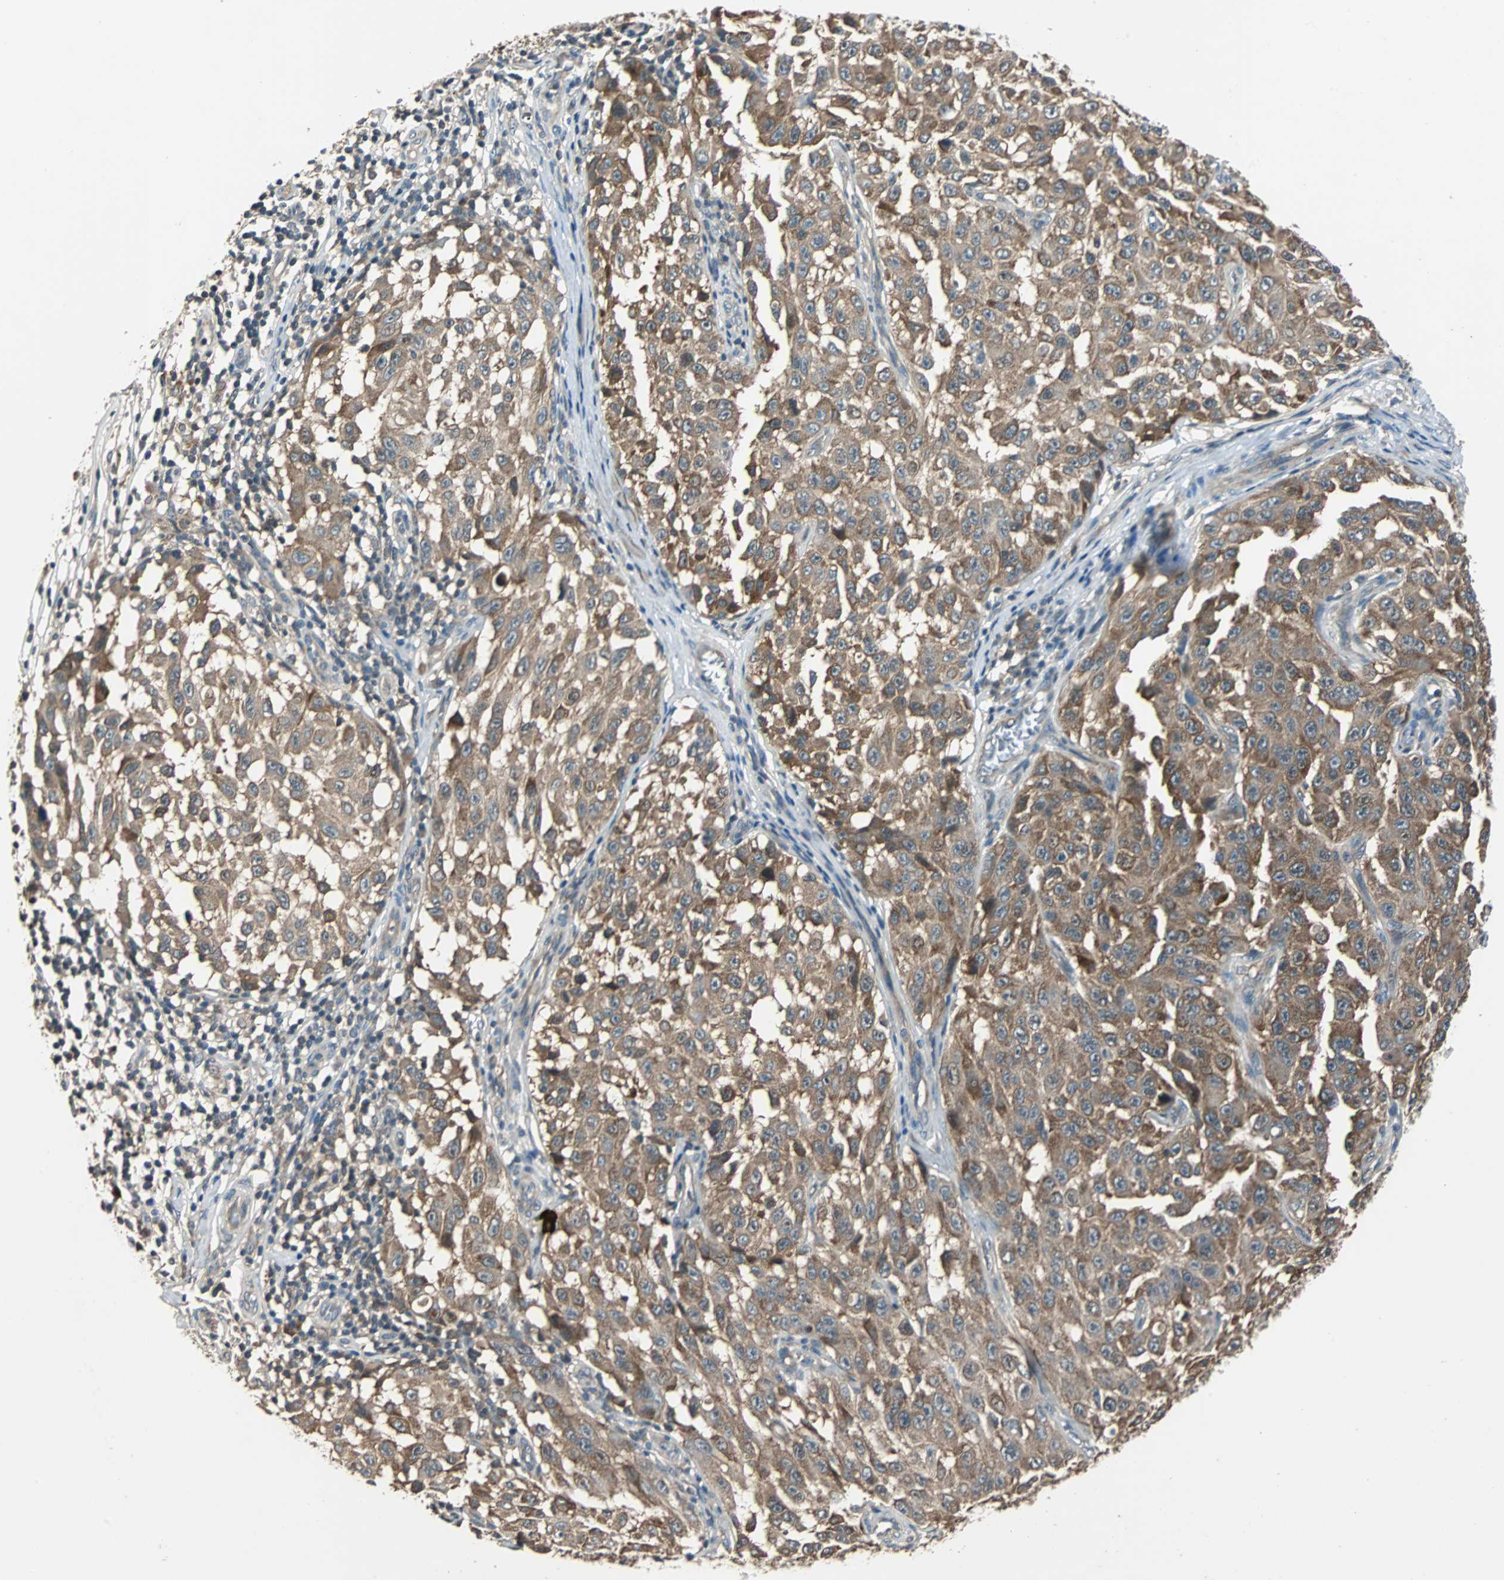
{"staining": {"intensity": "moderate", "quantity": ">75%", "location": "cytoplasmic/membranous"}, "tissue": "melanoma", "cell_type": "Tumor cells", "image_type": "cancer", "snomed": [{"axis": "morphology", "description": "Malignant melanoma, NOS"}, {"axis": "topography", "description": "Skin"}], "caption": "Tumor cells demonstrate medium levels of moderate cytoplasmic/membranous positivity in about >75% of cells in melanoma.", "gene": "ABHD2", "patient": {"sex": "male", "age": 30}}